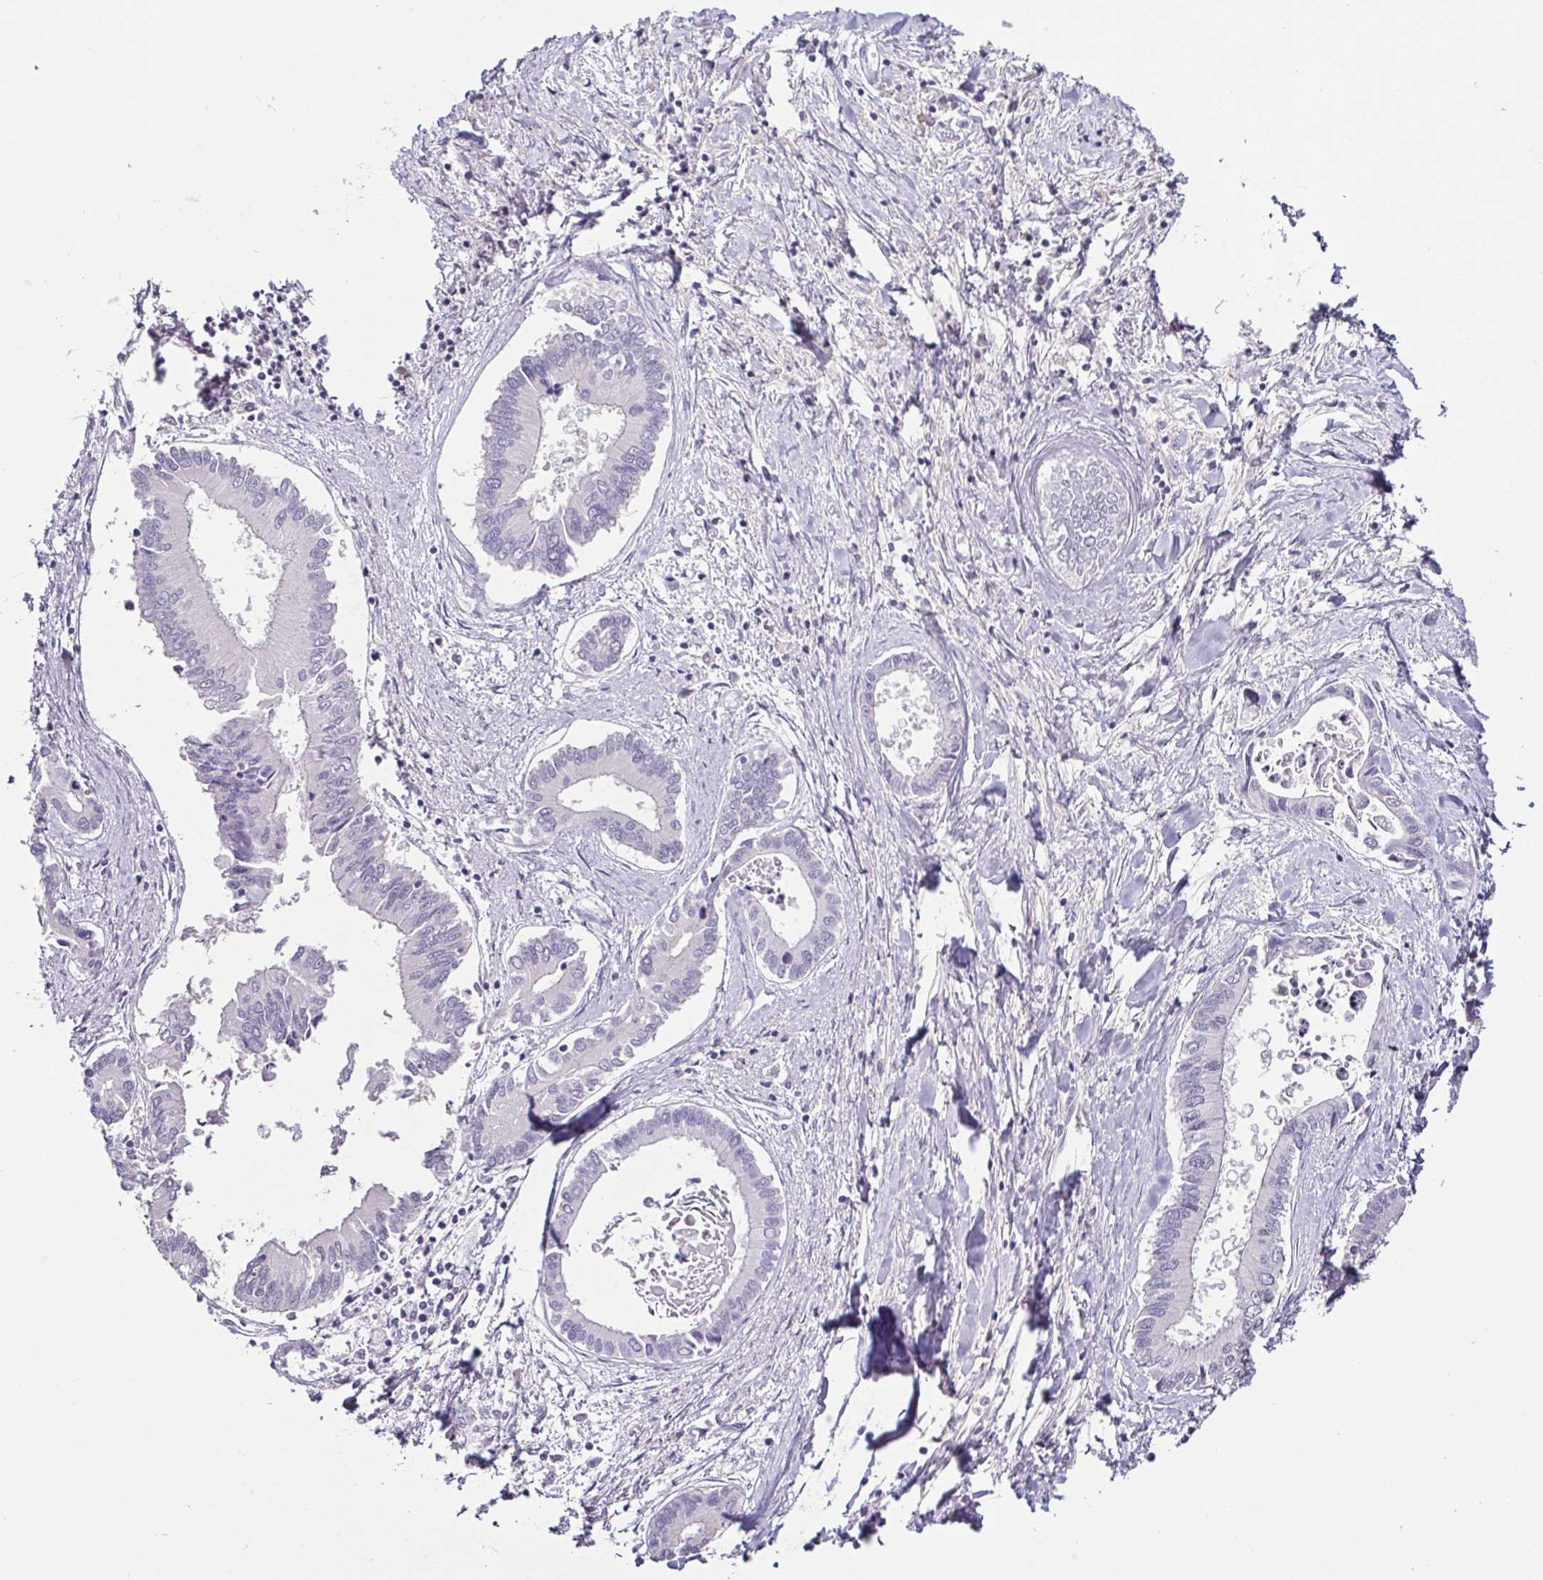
{"staining": {"intensity": "negative", "quantity": "none", "location": "none"}, "tissue": "liver cancer", "cell_type": "Tumor cells", "image_type": "cancer", "snomed": [{"axis": "morphology", "description": "Cholangiocarcinoma"}, {"axis": "topography", "description": "Liver"}], "caption": "An image of cholangiocarcinoma (liver) stained for a protein demonstrates no brown staining in tumor cells.", "gene": "TCF3", "patient": {"sex": "male", "age": 66}}